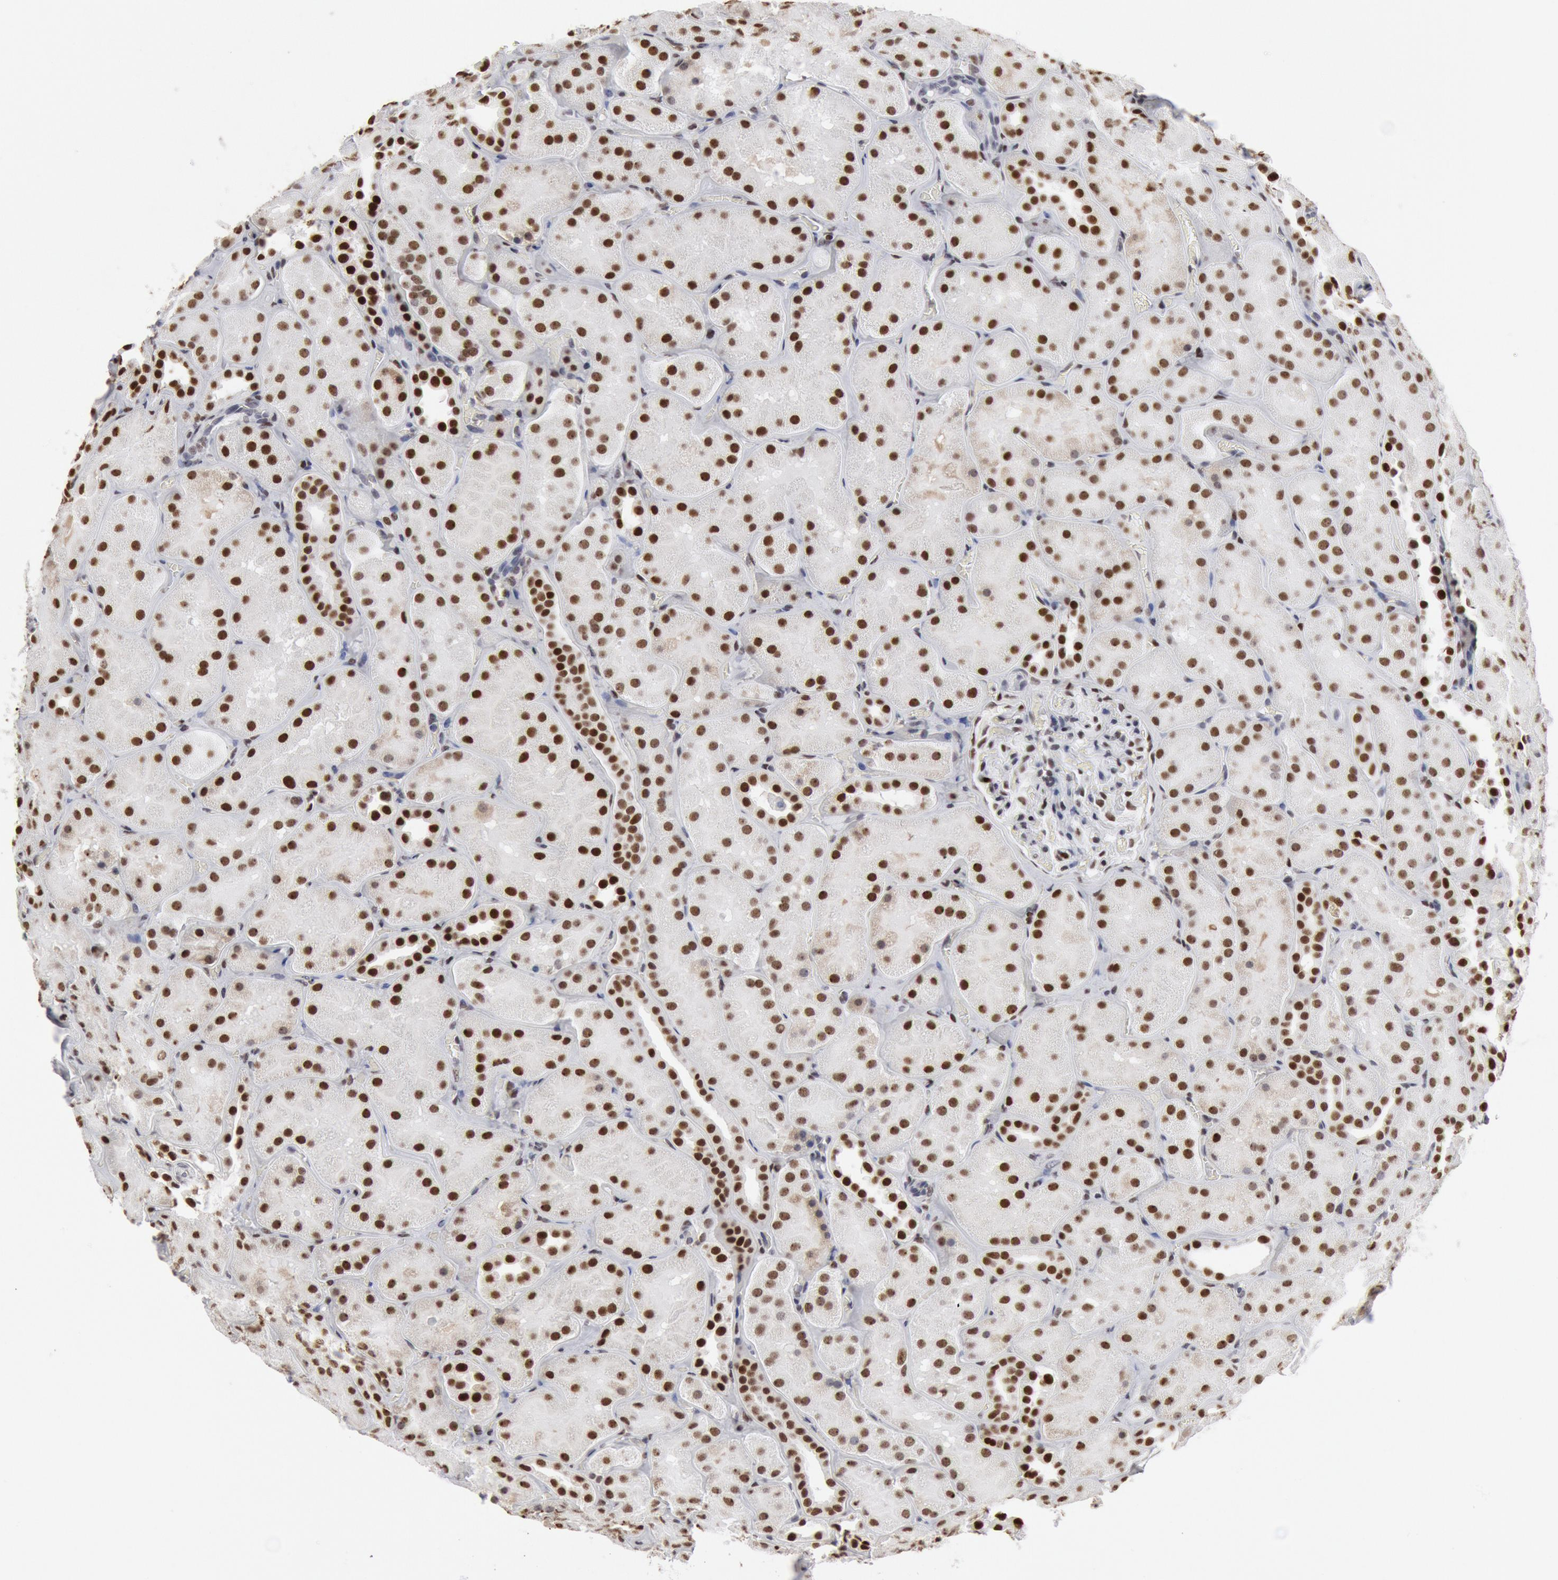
{"staining": {"intensity": "negative", "quantity": "none", "location": "none"}, "tissue": "kidney", "cell_type": "Cells in glomeruli", "image_type": "normal", "snomed": [{"axis": "morphology", "description": "Normal tissue, NOS"}, {"axis": "topography", "description": "Kidney"}], "caption": "Kidney stained for a protein using immunohistochemistry (IHC) displays no staining cells in glomeruli.", "gene": "SUB1", "patient": {"sex": "male", "age": 28}}